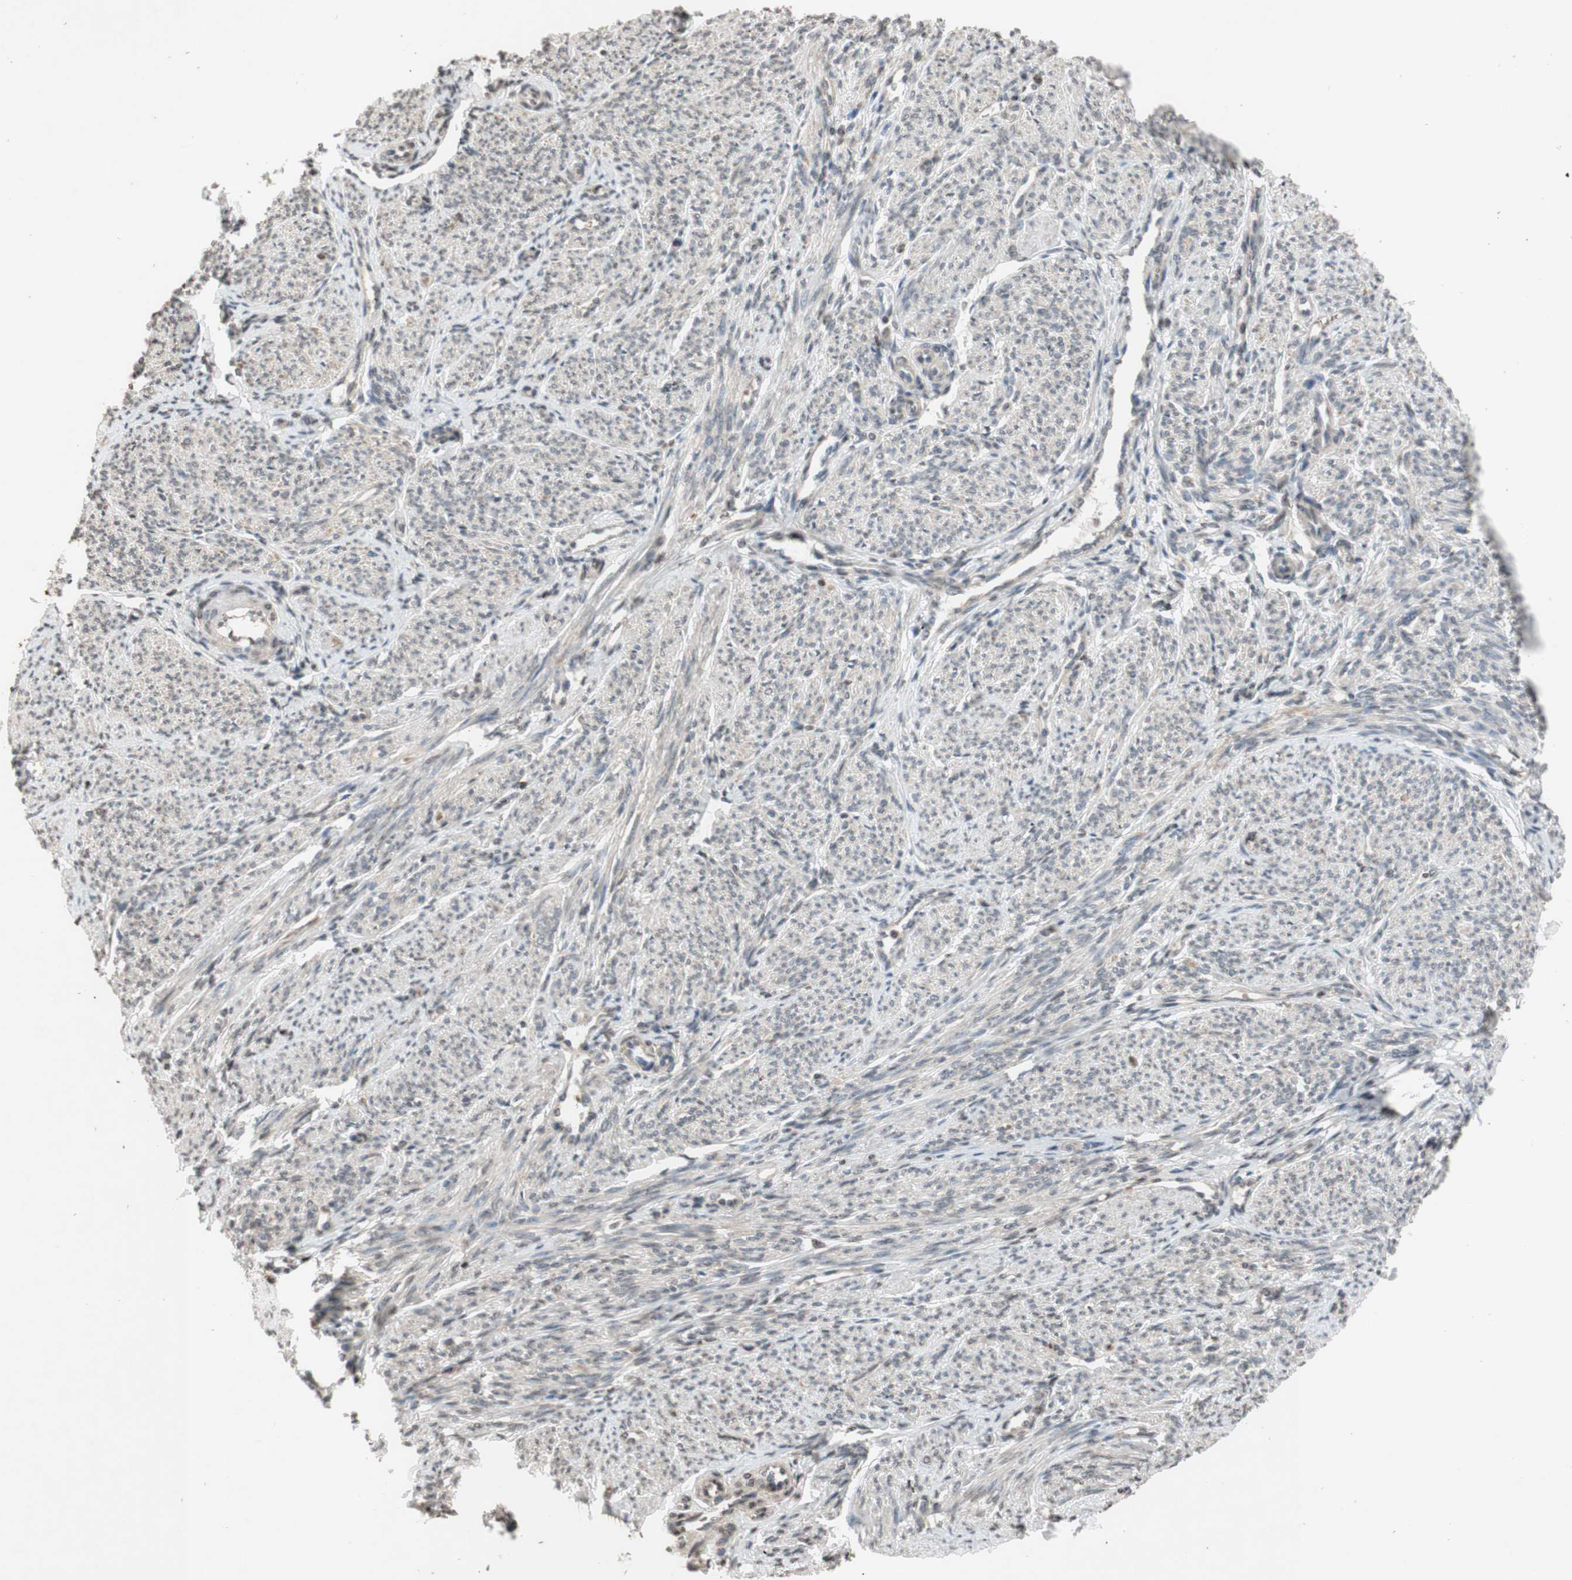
{"staining": {"intensity": "weak", "quantity": "25%-75%", "location": "cytoplasmic/membranous,nuclear"}, "tissue": "smooth muscle", "cell_type": "Smooth muscle cells", "image_type": "normal", "snomed": [{"axis": "morphology", "description": "Normal tissue, NOS"}, {"axis": "topography", "description": "Smooth muscle"}], "caption": "Protein staining of benign smooth muscle reveals weak cytoplasmic/membranous,nuclear positivity in about 25%-75% of smooth muscle cells.", "gene": "MCM6", "patient": {"sex": "female", "age": 65}}